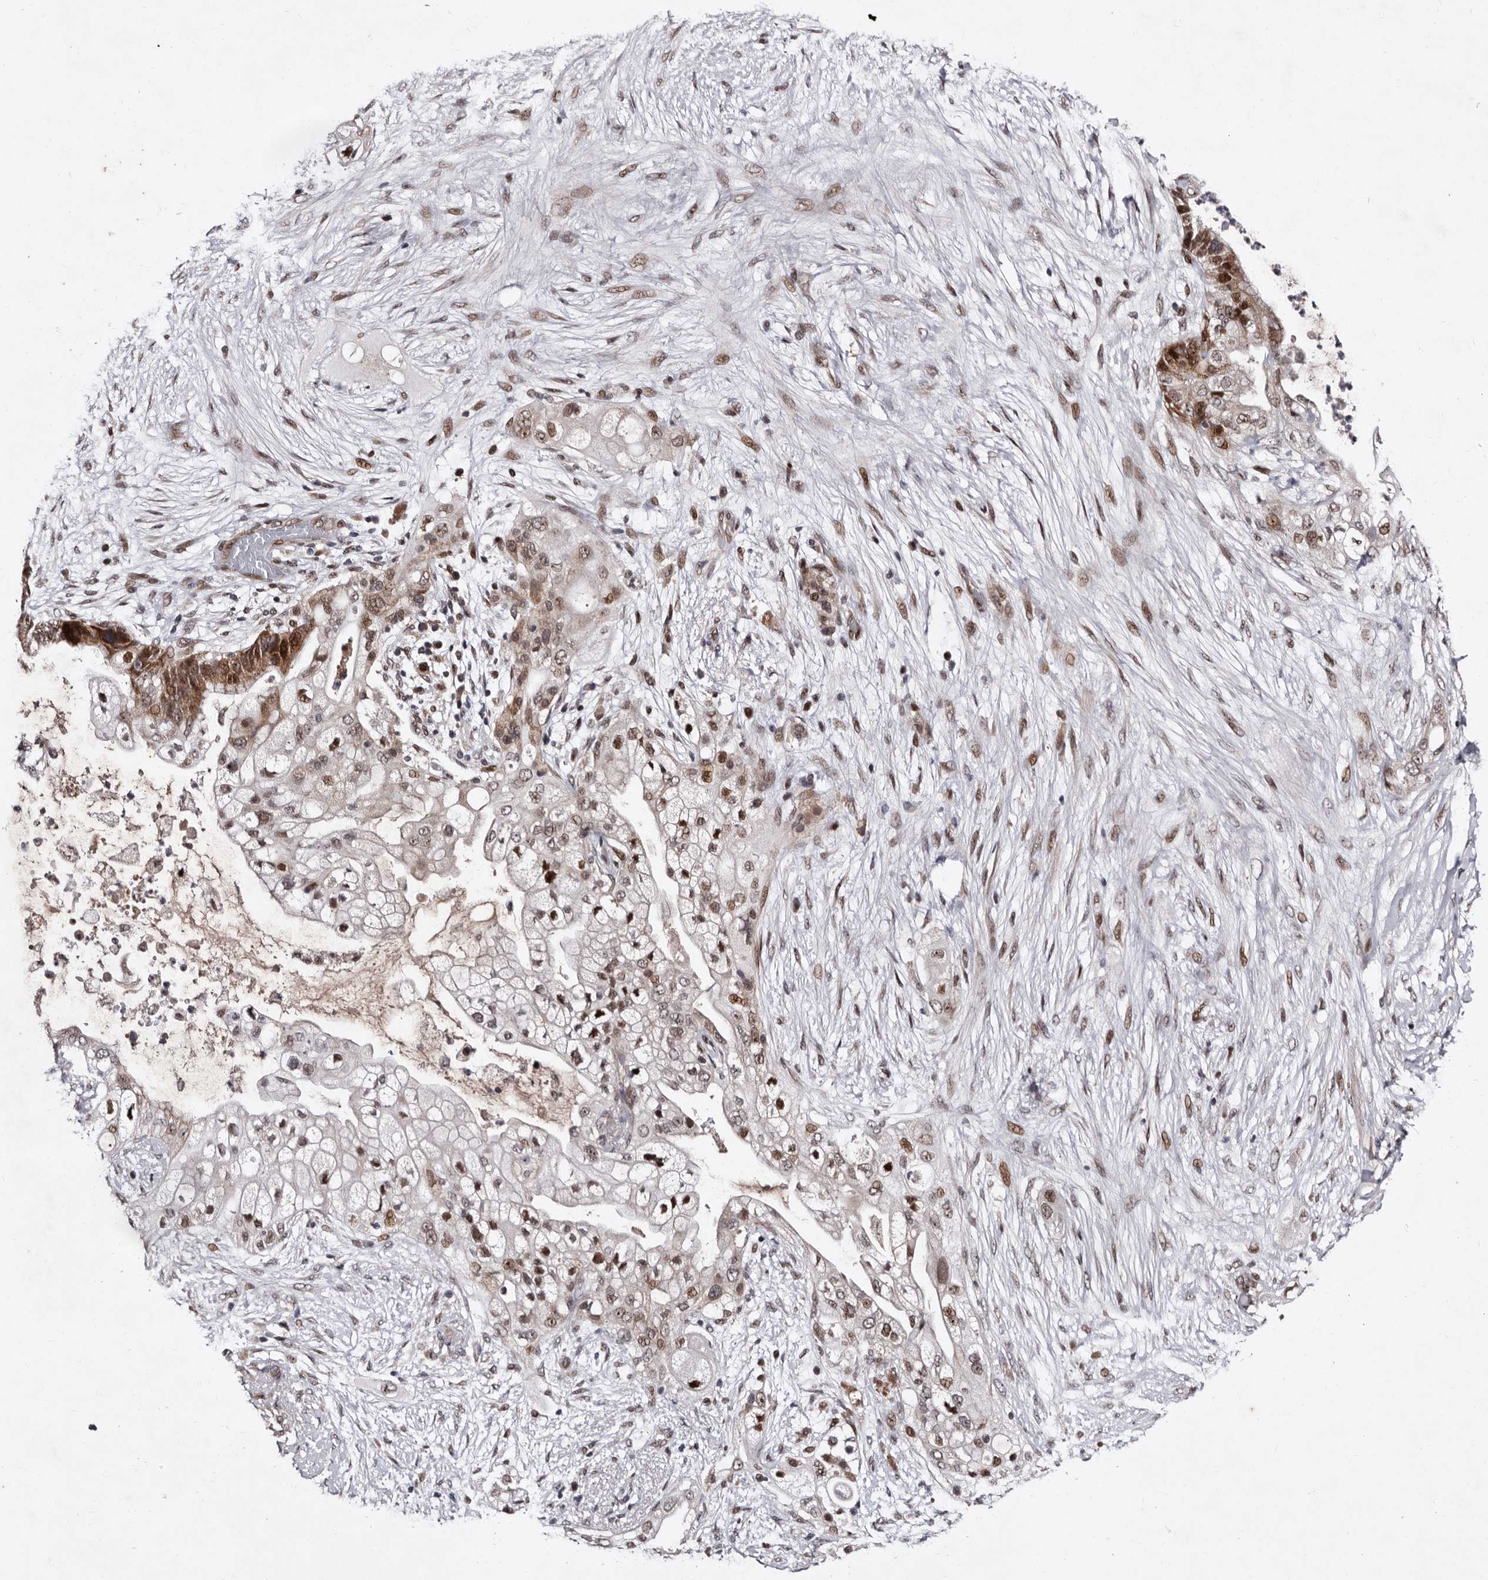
{"staining": {"intensity": "moderate", "quantity": ">75%", "location": "cytoplasmic/membranous,nuclear"}, "tissue": "pancreatic cancer", "cell_type": "Tumor cells", "image_type": "cancer", "snomed": [{"axis": "morphology", "description": "Adenocarcinoma, NOS"}, {"axis": "topography", "description": "Pancreas"}], "caption": "A high-resolution image shows IHC staining of pancreatic cancer (adenocarcinoma), which shows moderate cytoplasmic/membranous and nuclear staining in approximately >75% of tumor cells.", "gene": "TNKS", "patient": {"sex": "male", "age": 53}}